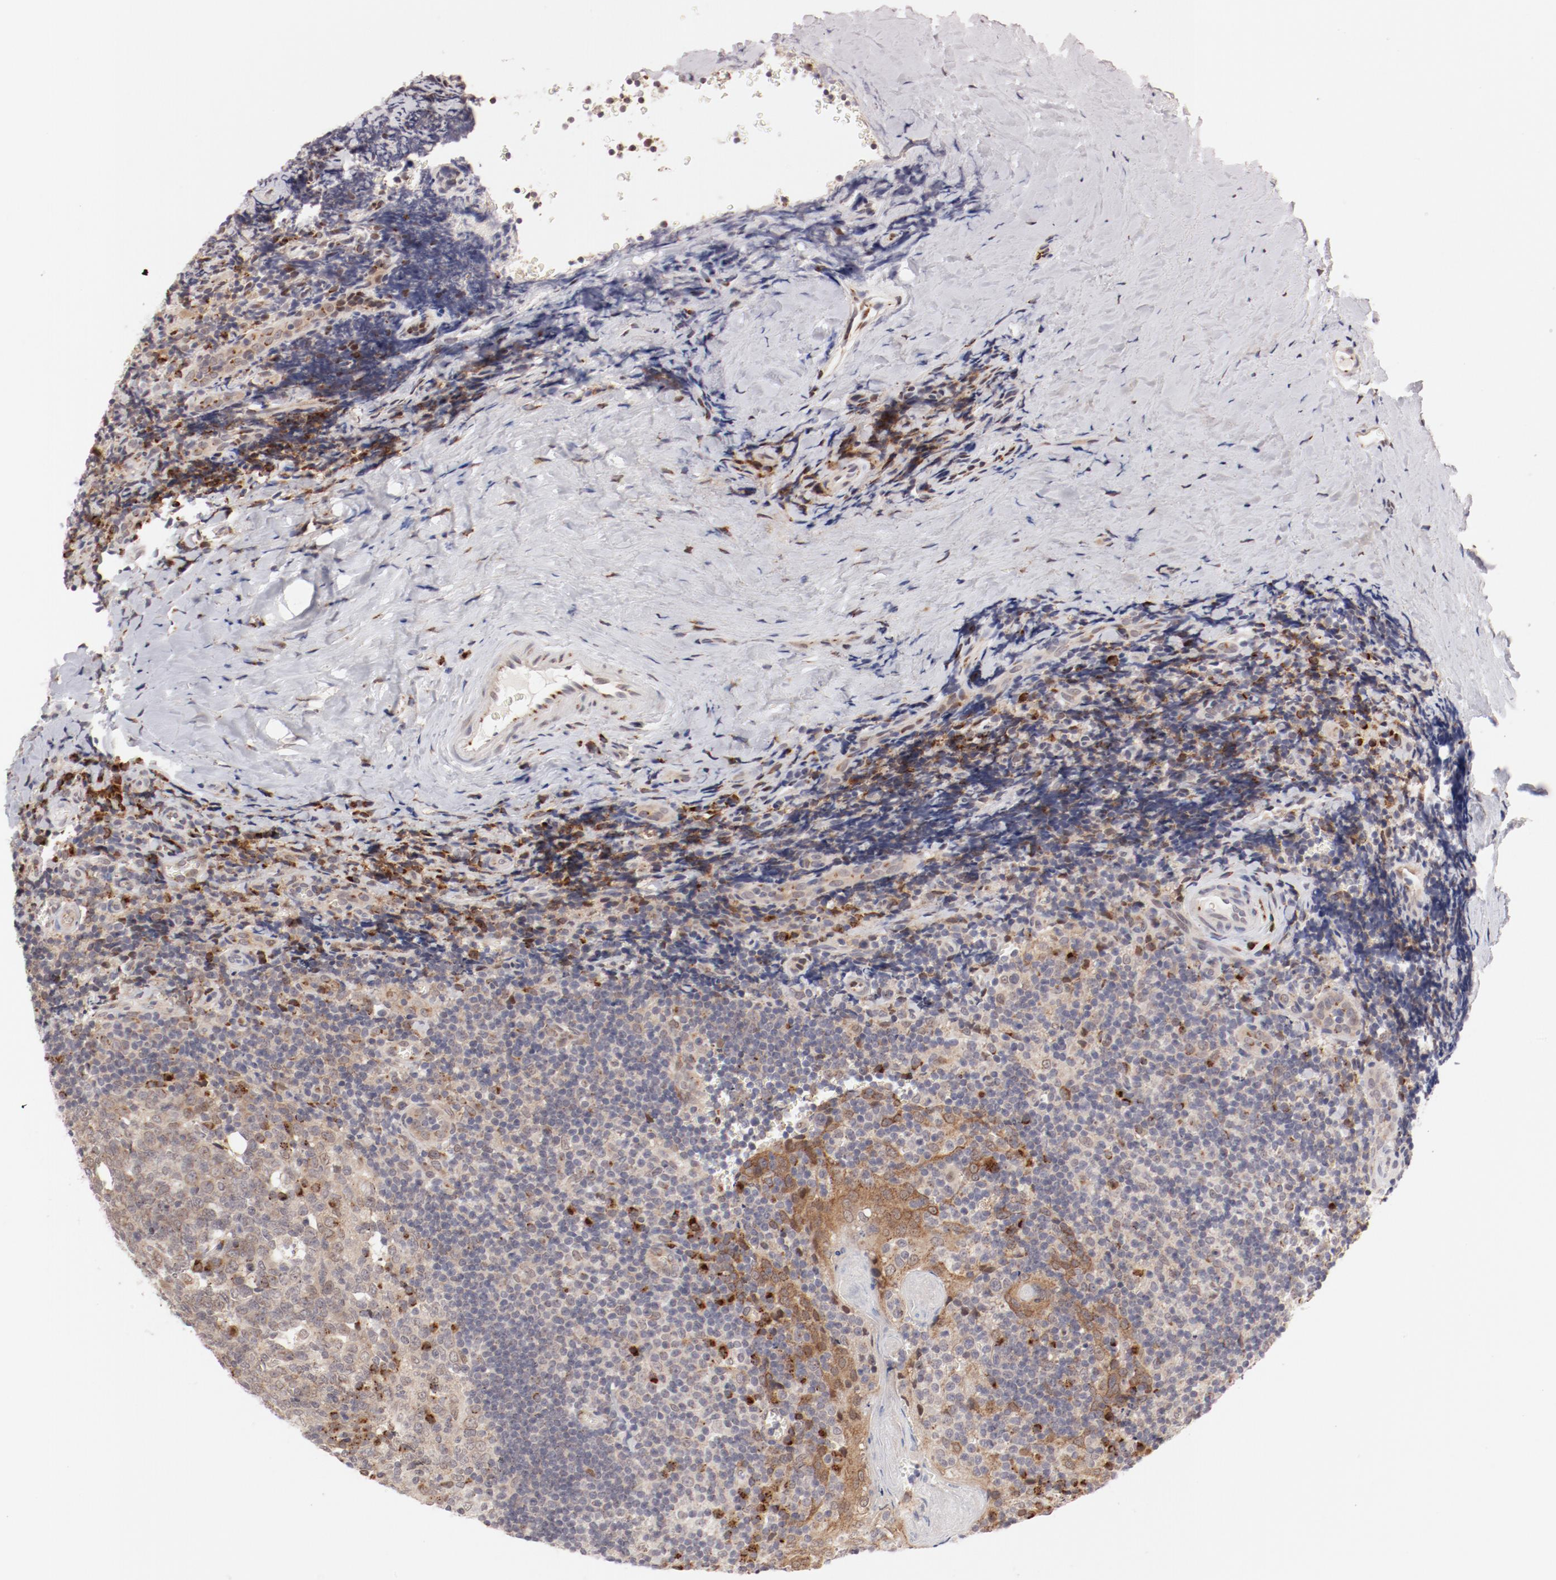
{"staining": {"intensity": "moderate", "quantity": "<25%", "location": "cytoplasmic/membranous"}, "tissue": "tonsil", "cell_type": "Germinal center cells", "image_type": "normal", "snomed": [{"axis": "morphology", "description": "Normal tissue, NOS"}, {"axis": "topography", "description": "Tonsil"}], "caption": "An image of tonsil stained for a protein exhibits moderate cytoplasmic/membranous brown staining in germinal center cells. Nuclei are stained in blue.", "gene": "RPL12", "patient": {"sex": "male", "age": 20}}